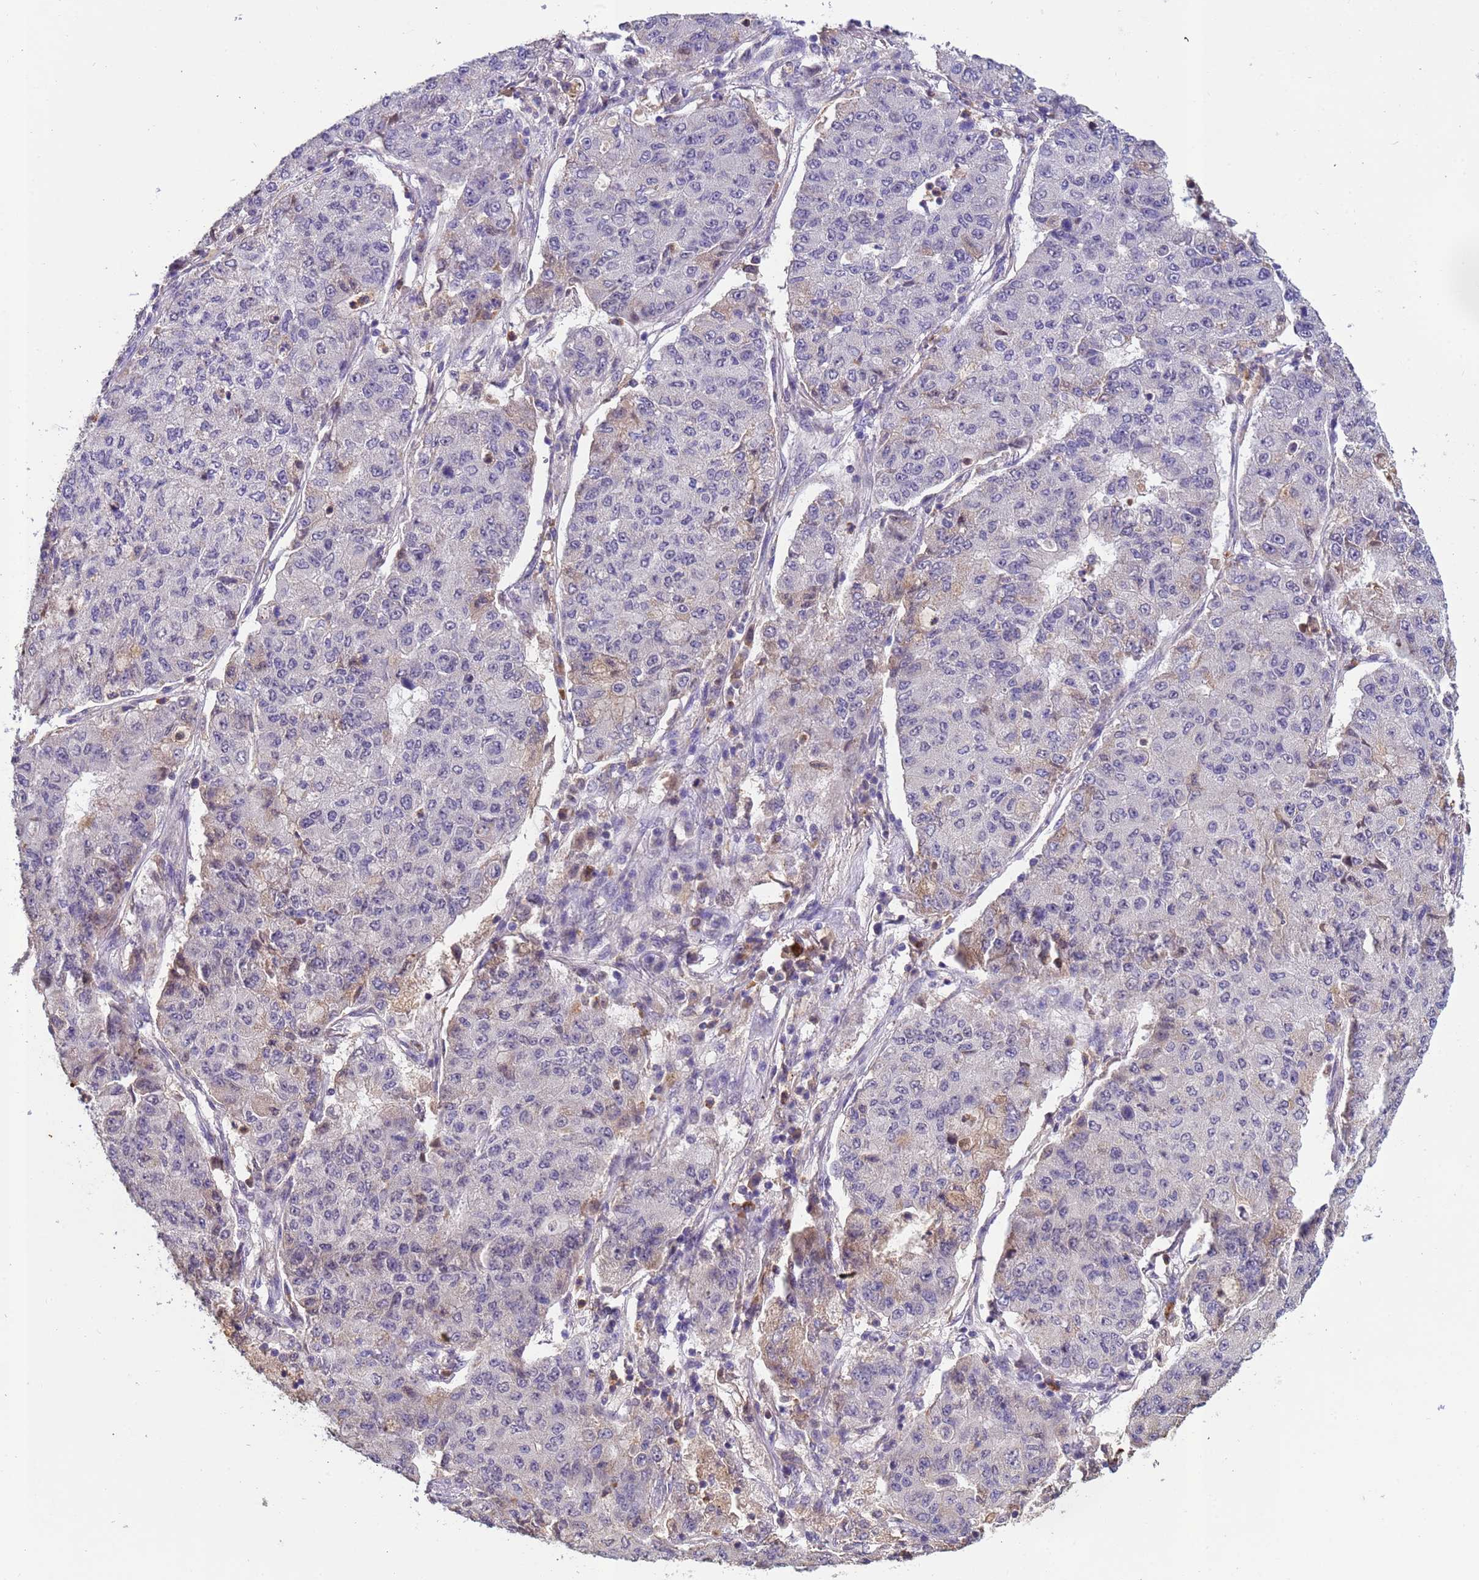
{"staining": {"intensity": "negative", "quantity": "none", "location": "none"}, "tissue": "lung cancer", "cell_type": "Tumor cells", "image_type": "cancer", "snomed": [{"axis": "morphology", "description": "Squamous cell carcinoma, NOS"}, {"axis": "topography", "description": "Lung"}], "caption": "Human squamous cell carcinoma (lung) stained for a protein using IHC demonstrates no positivity in tumor cells.", "gene": "ZNF248", "patient": {"sex": "male", "age": 74}}